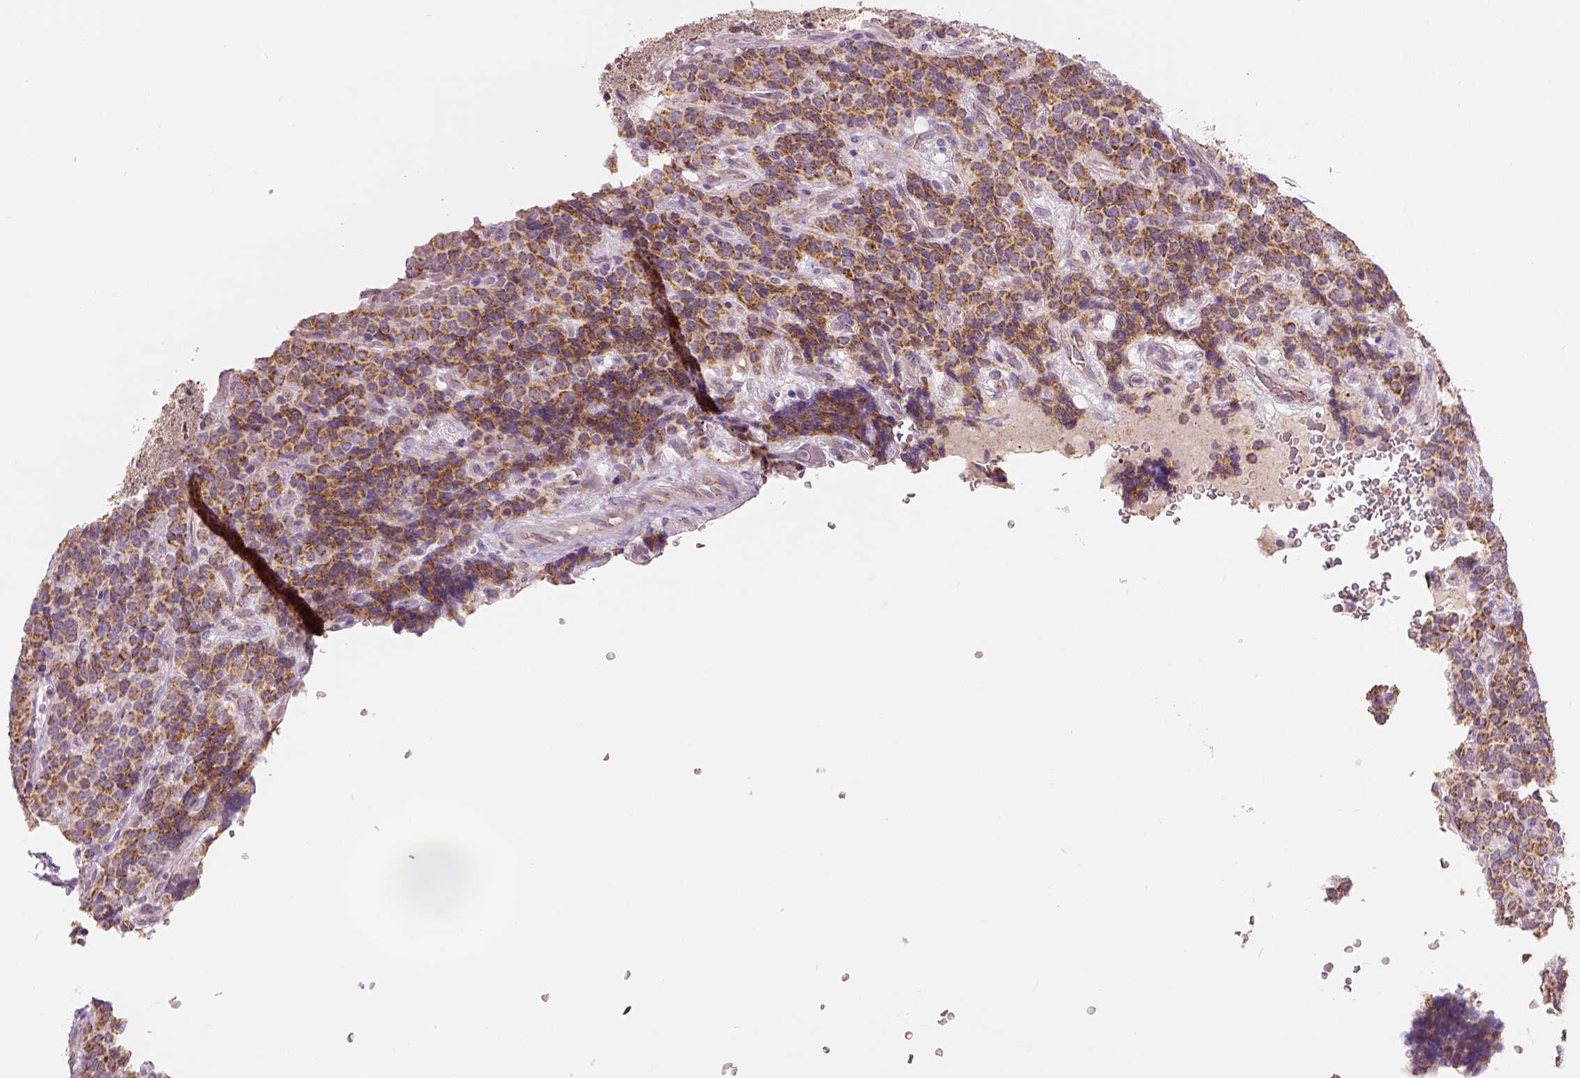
{"staining": {"intensity": "moderate", "quantity": ">75%", "location": "cytoplasmic/membranous"}, "tissue": "carcinoid", "cell_type": "Tumor cells", "image_type": "cancer", "snomed": [{"axis": "morphology", "description": "Carcinoid, malignant, NOS"}, {"axis": "topography", "description": "Pancreas"}], "caption": "A high-resolution histopathology image shows IHC staining of carcinoid (malignant), which demonstrates moderate cytoplasmic/membranous positivity in about >75% of tumor cells.", "gene": "PGAM5", "patient": {"sex": "male", "age": 36}}